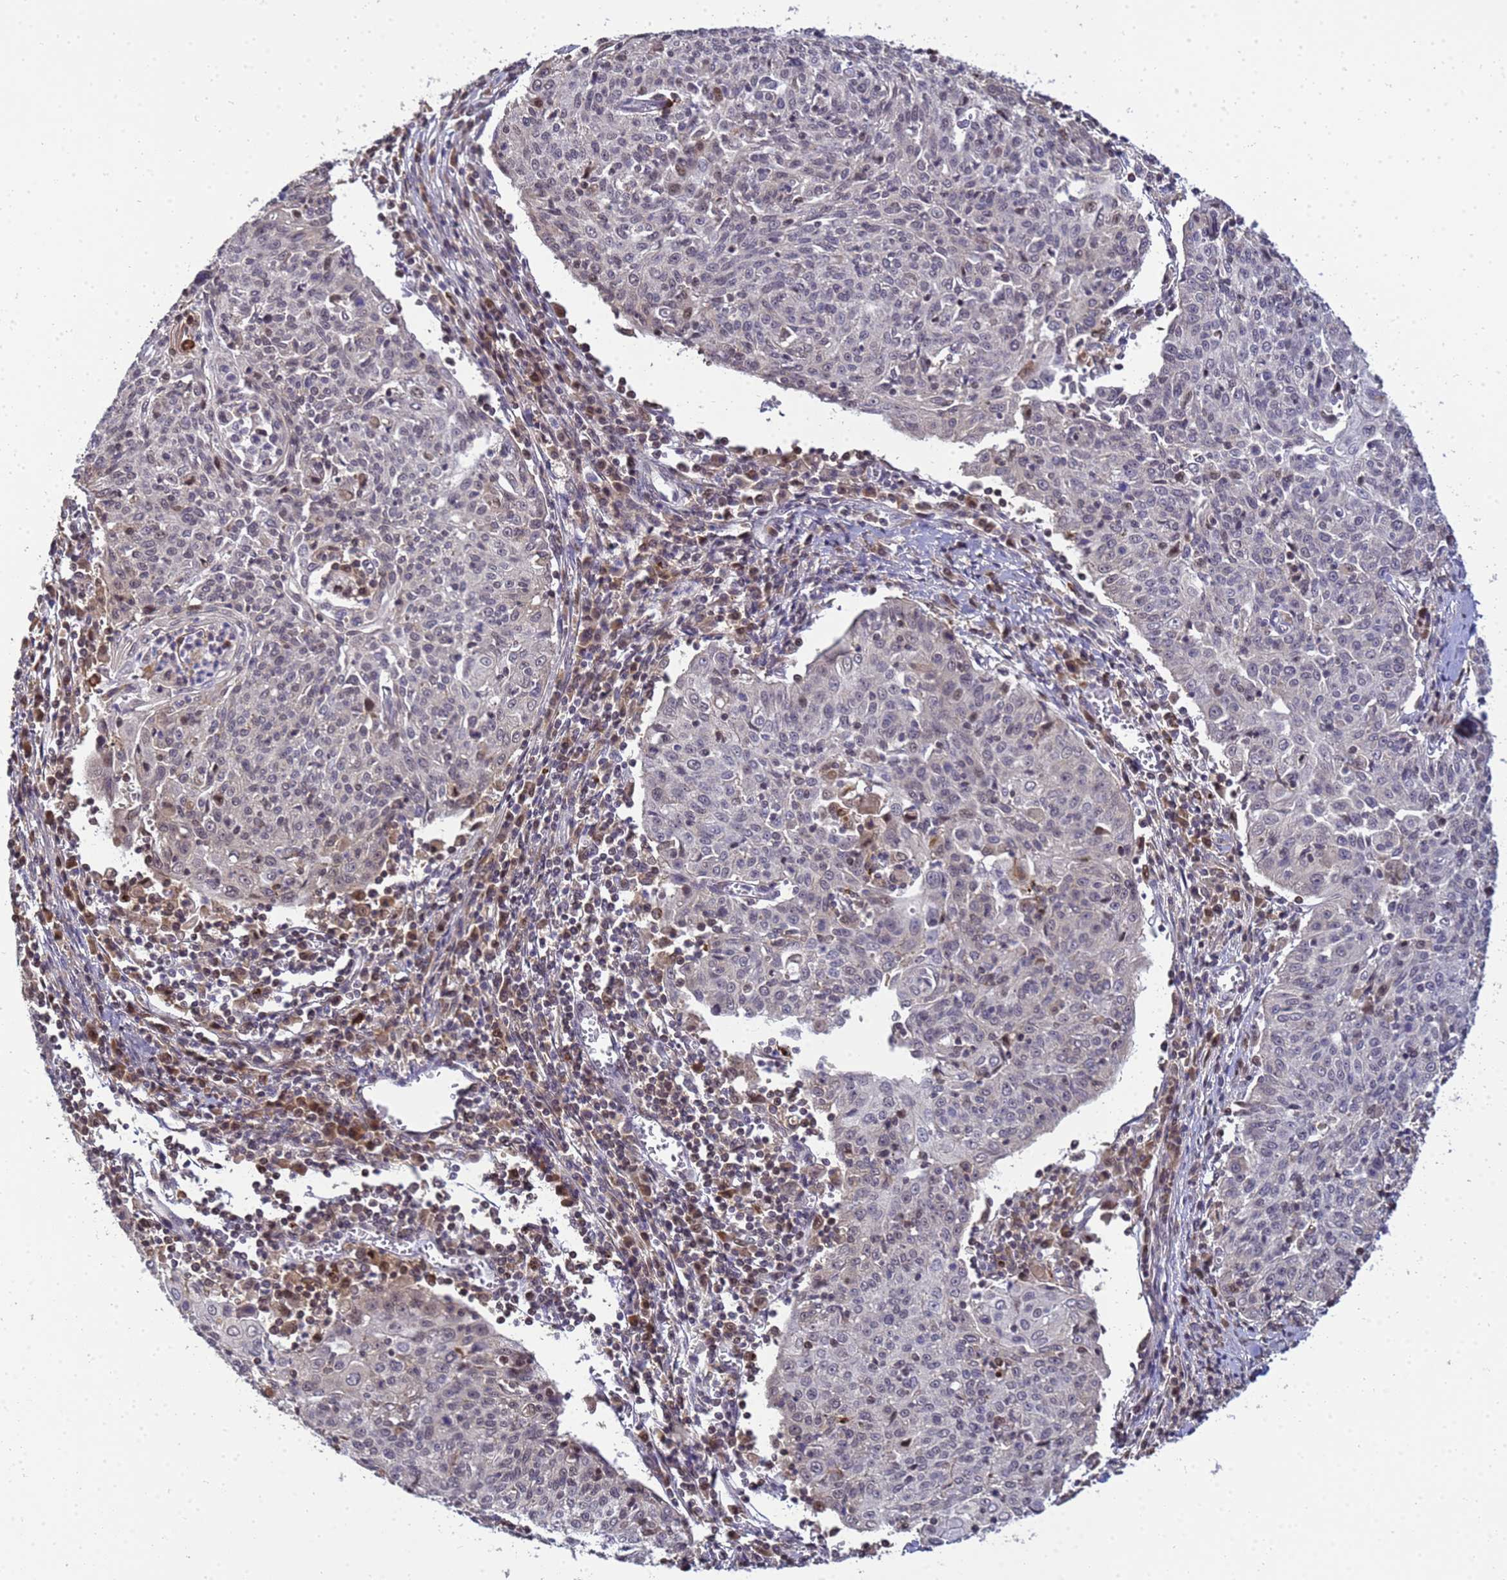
{"staining": {"intensity": "negative", "quantity": "none", "location": "none"}, "tissue": "cervical cancer", "cell_type": "Tumor cells", "image_type": "cancer", "snomed": [{"axis": "morphology", "description": "Squamous cell carcinoma, NOS"}, {"axis": "topography", "description": "Cervix"}], "caption": "Immunohistochemistry (IHC) of human cervical cancer (squamous cell carcinoma) displays no positivity in tumor cells.", "gene": "TMEM74B", "patient": {"sex": "female", "age": 48}}